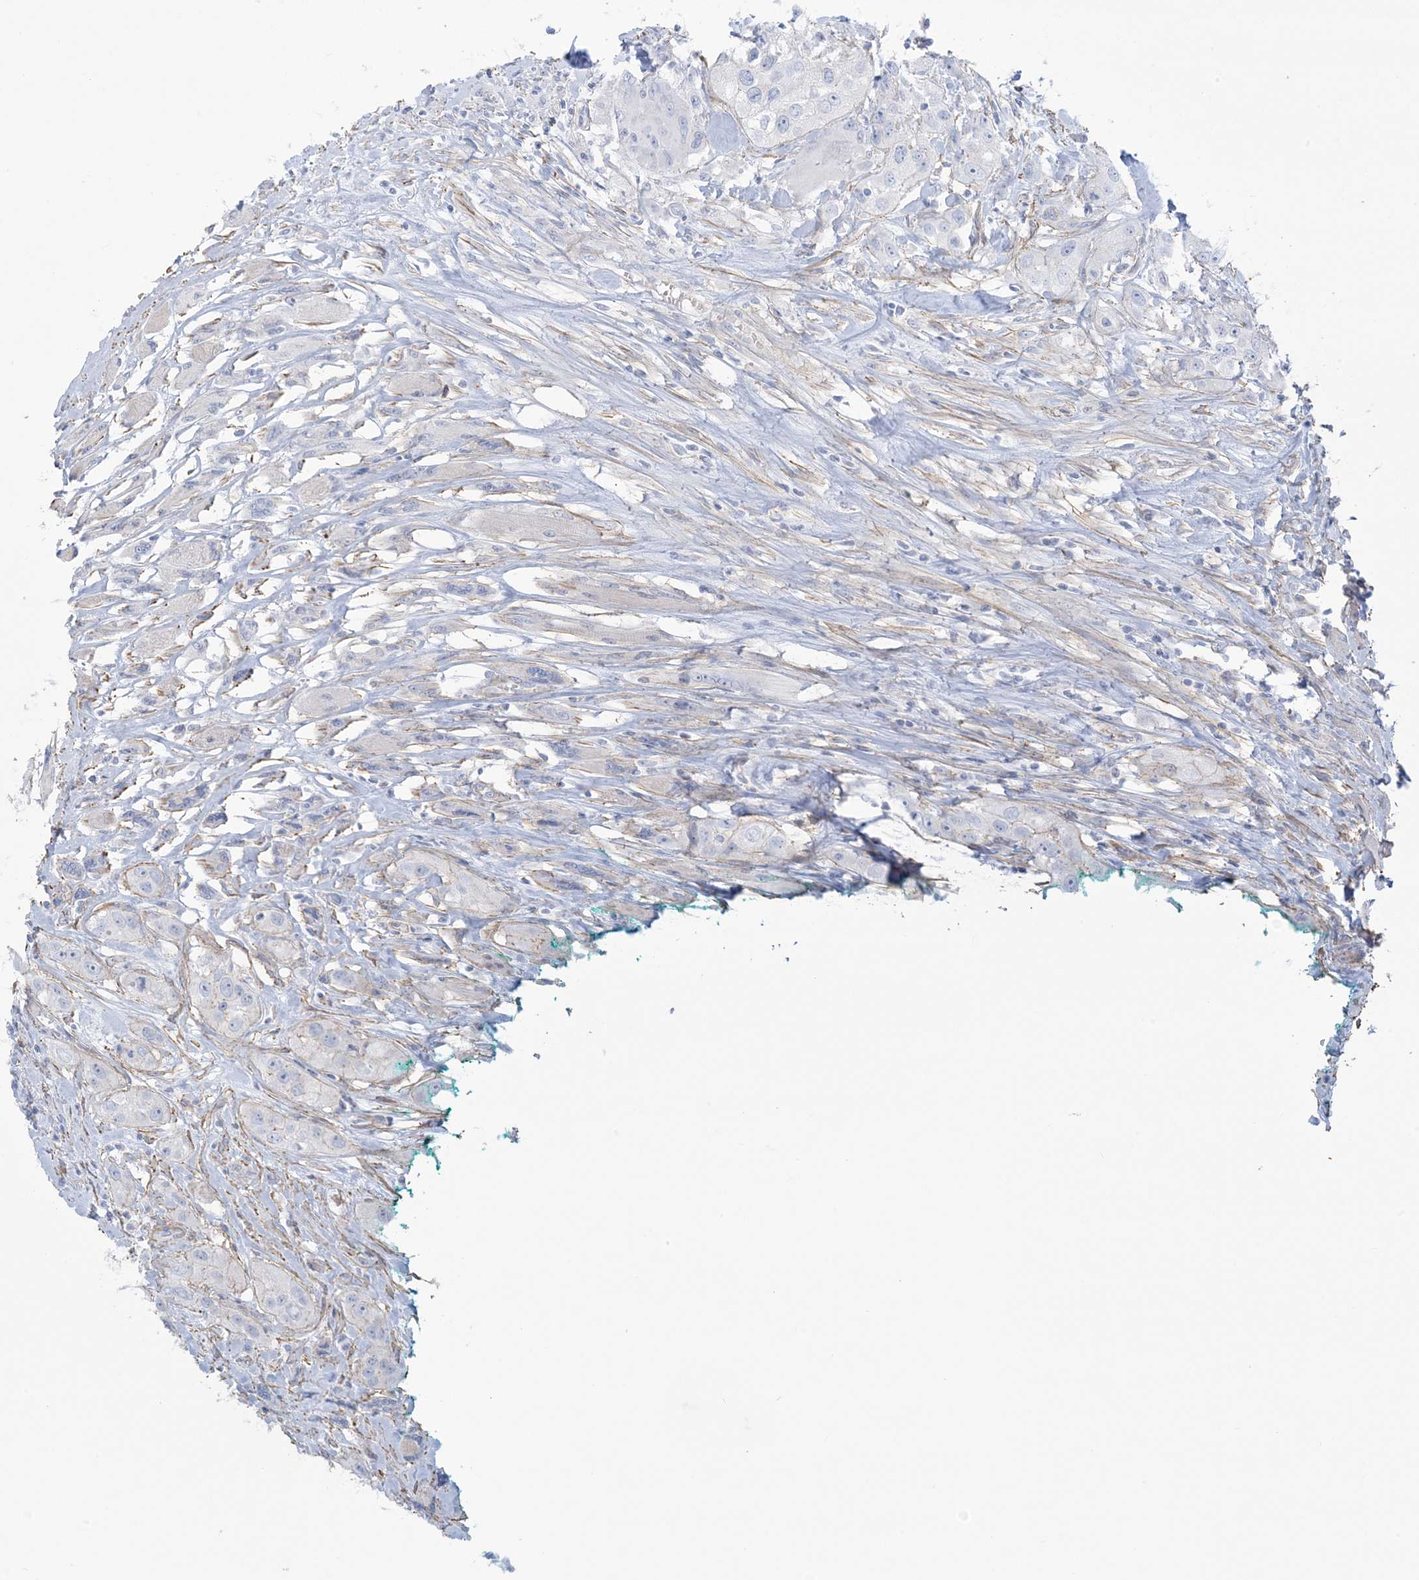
{"staining": {"intensity": "negative", "quantity": "none", "location": "none"}, "tissue": "head and neck cancer", "cell_type": "Tumor cells", "image_type": "cancer", "snomed": [{"axis": "morphology", "description": "Normal tissue, NOS"}, {"axis": "morphology", "description": "Squamous cell carcinoma, NOS"}, {"axis": "topography", "description": "Skeletal muscle"}, {"axis": "topography", "description": "Head-Neck"}], "caption": "Immunohistochemistry (IHC) image of head and neck squamous cell carcinoma stained for a protein (brown), which exhibits no positivity in tumor cells.", "gene": "AGXT", "patient": {"sex": "male", "age": 51}}